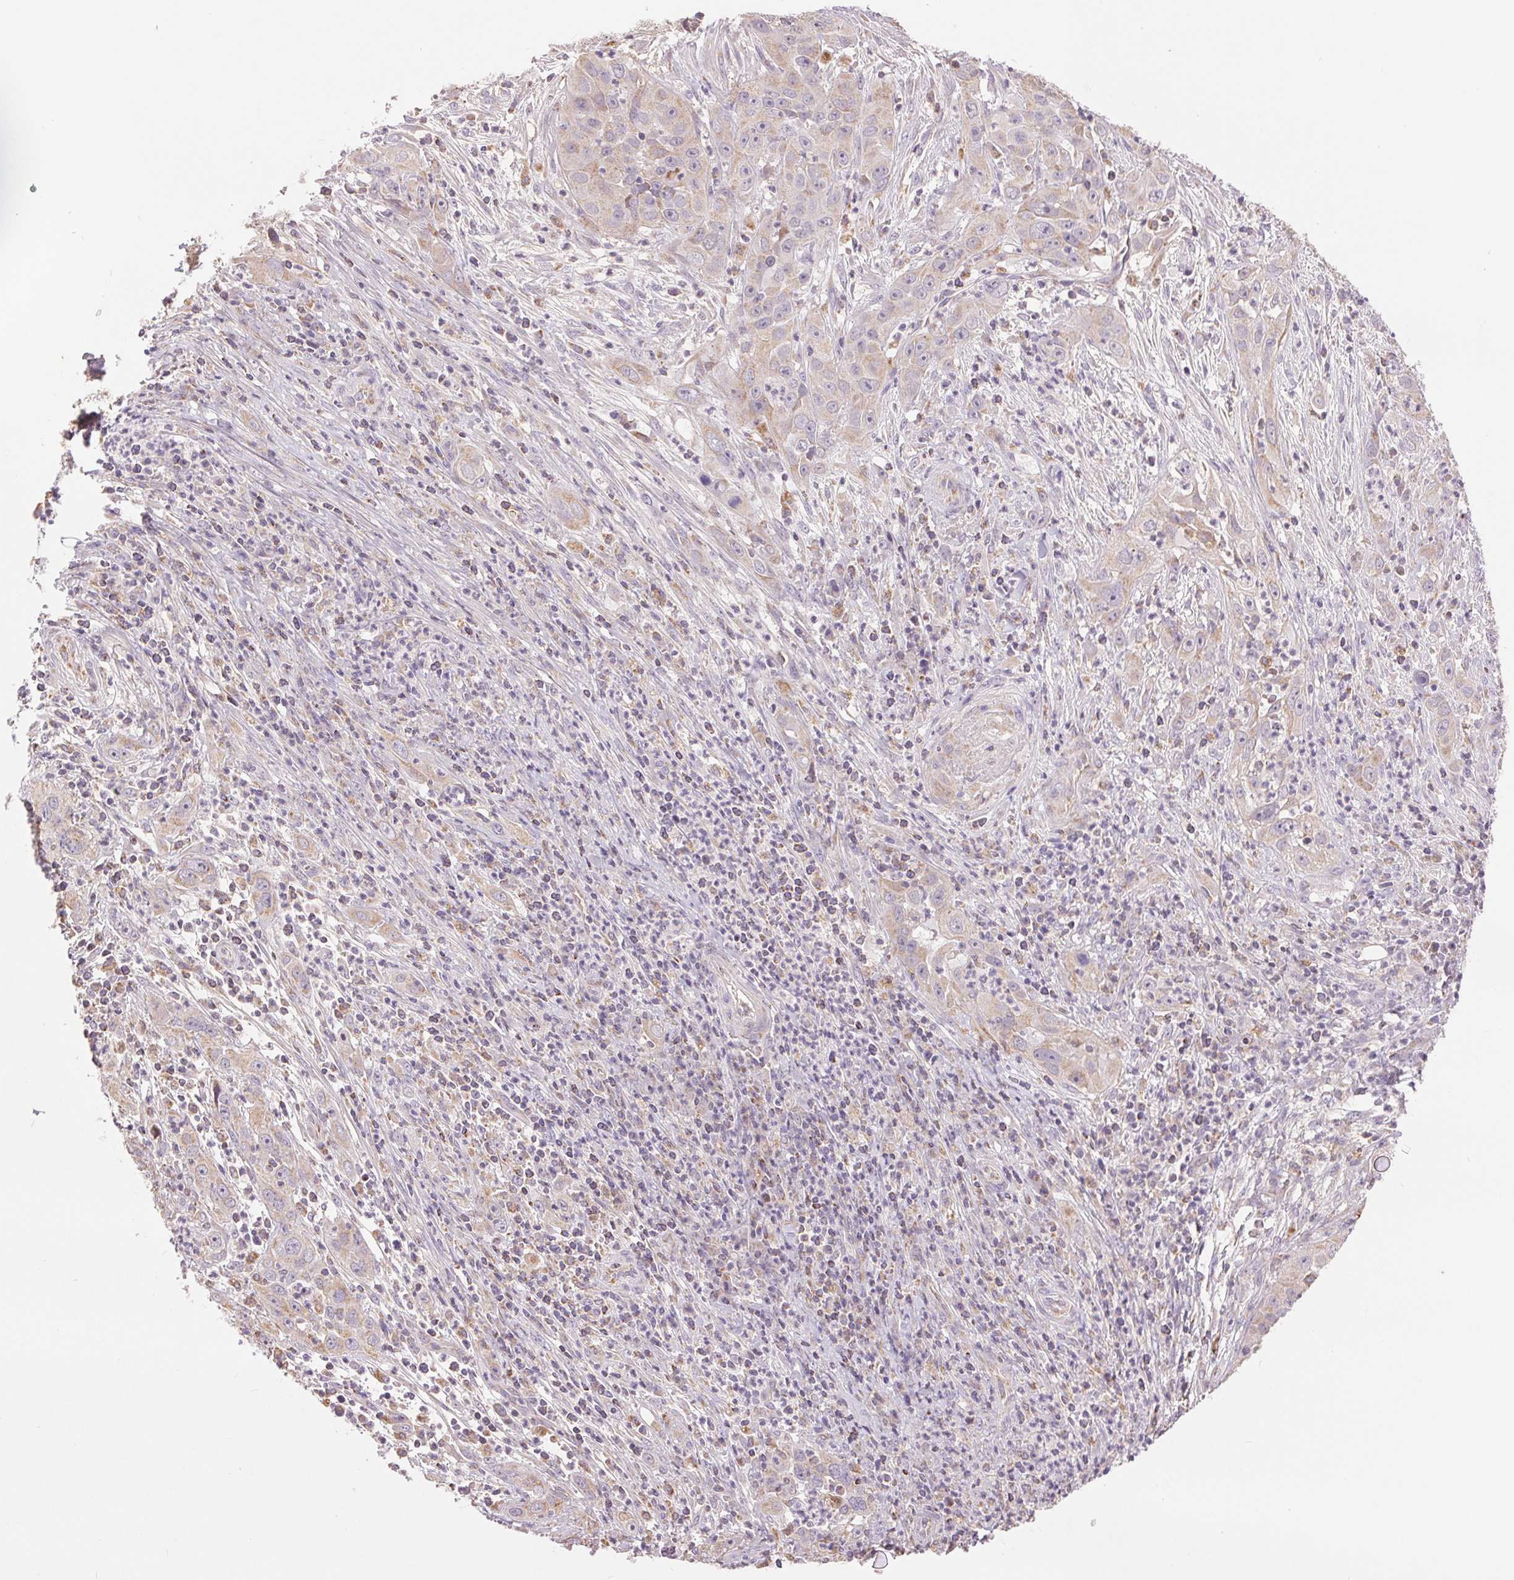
{"staining": {"intensity": "weak", "quantity": "25%-75%", "location": "cytoplasmic/membranous"}, "tissue": "cervical cancer", "cell_type": "Tumor cells", "image_type": "cancer", "snomed": [{"axis": "morphology", "description": "Squamous cell carcinoma, NOS"}, {"axis": "topography", "description": "Cervix"}], "caption": "Human cervical squamous cell carcinoma stained with a brown dye shows weak cytoplasmic/membranous positive positivity in about 25%-75% of tumor cells.", "gene": "DGUOK", "patient": {"sex": "female", "age": 32}}